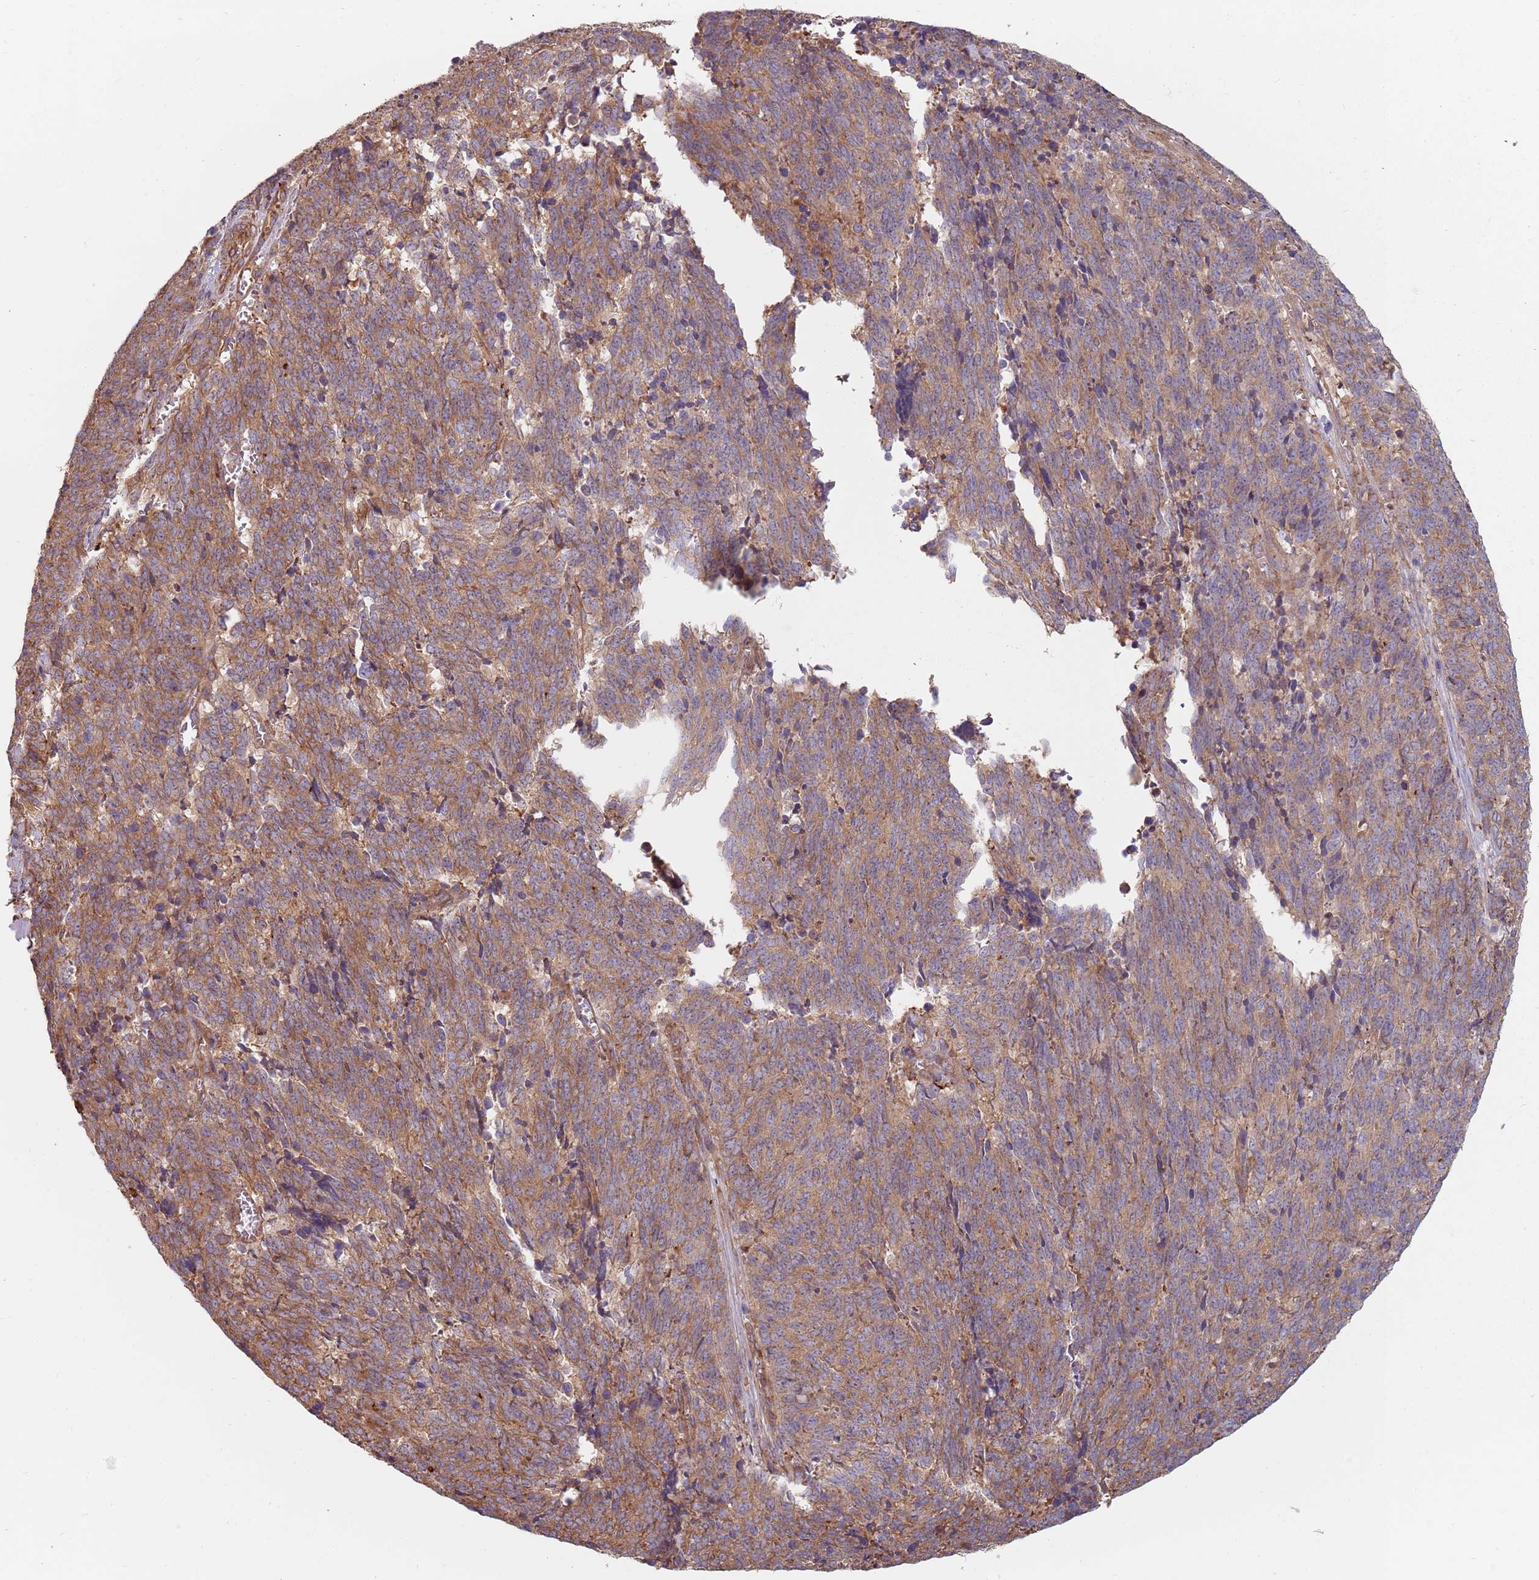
{"staining": {"intensity": "moderate", "quantity": "25%-75%", "location": "cytoplasmic/membranous"}, "tissue": "cervical cancer", "cell_type": "Tumor cells", "image_type": "cancer", "snomed": [{"axis": "morphology", "description": "Squamous cell carcinoma, NOS"}, {"axis": "topography", "description": "Cervix"}], "caption": "Immunohistochemical staining of human cervical squamous cell carcinoma displays medium levels of moderate cytoplasmic/membranous protein staining in approximately 25%-75% of tumor cells.", "gene": "SPDL1", "patient": {"sex": "female", "age": 29}}